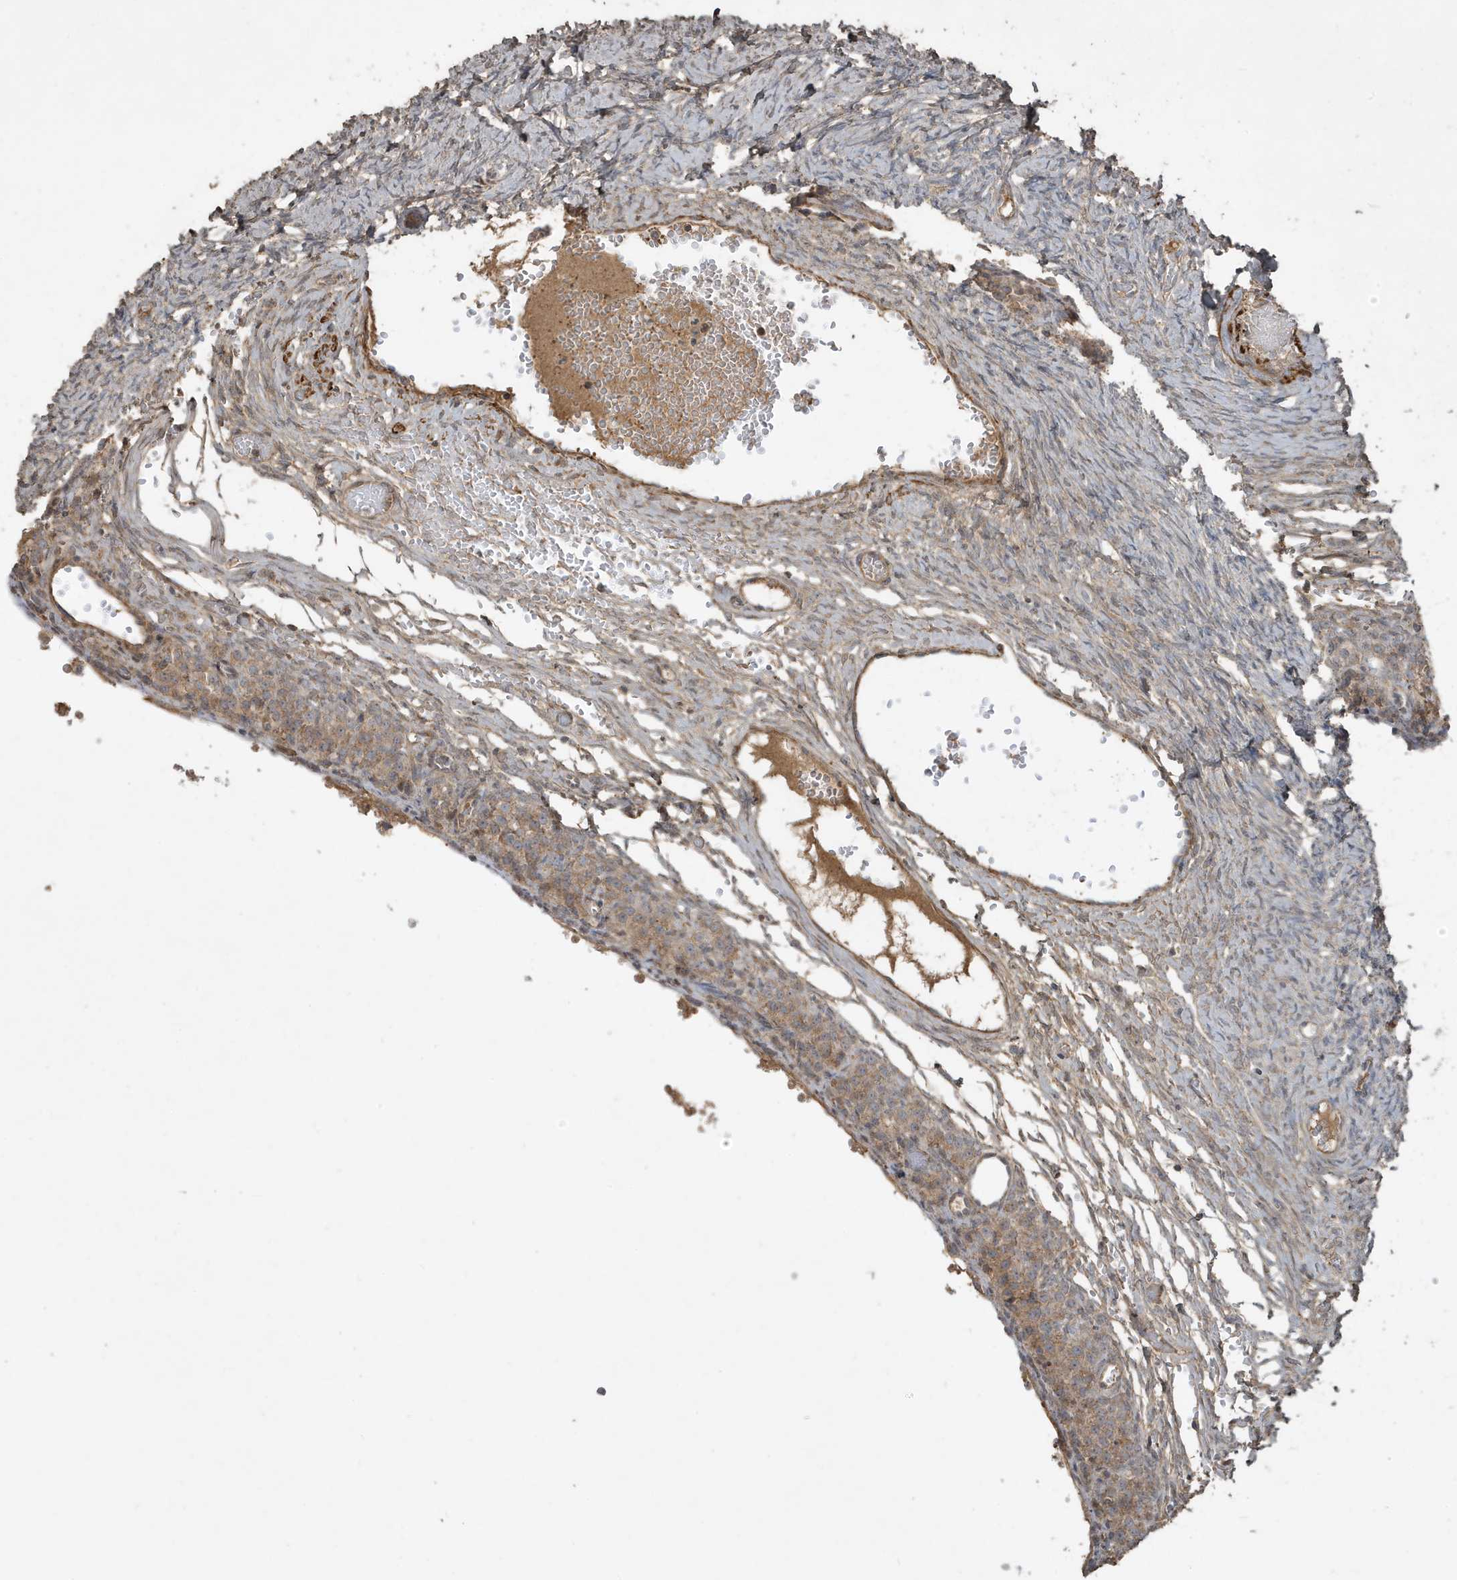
{"staining": {"intensity": "negative", "quantity": "none", "location": "none"}, "tissue": "ovary", "cell_type": "Ovarian stroma cells", "image_type": "normal", "snomed": [{"axis": "morphology", "description": "Adenocarcinoma, NOS"}, {"axis": "topography", "description": "Endometrium"}], "caption": "The photomicrograph reveals no significant staining in ovarian stroma cells of ovary.", "gene": "PRRT3", "patient": {"sex": "female", "age": 32}}